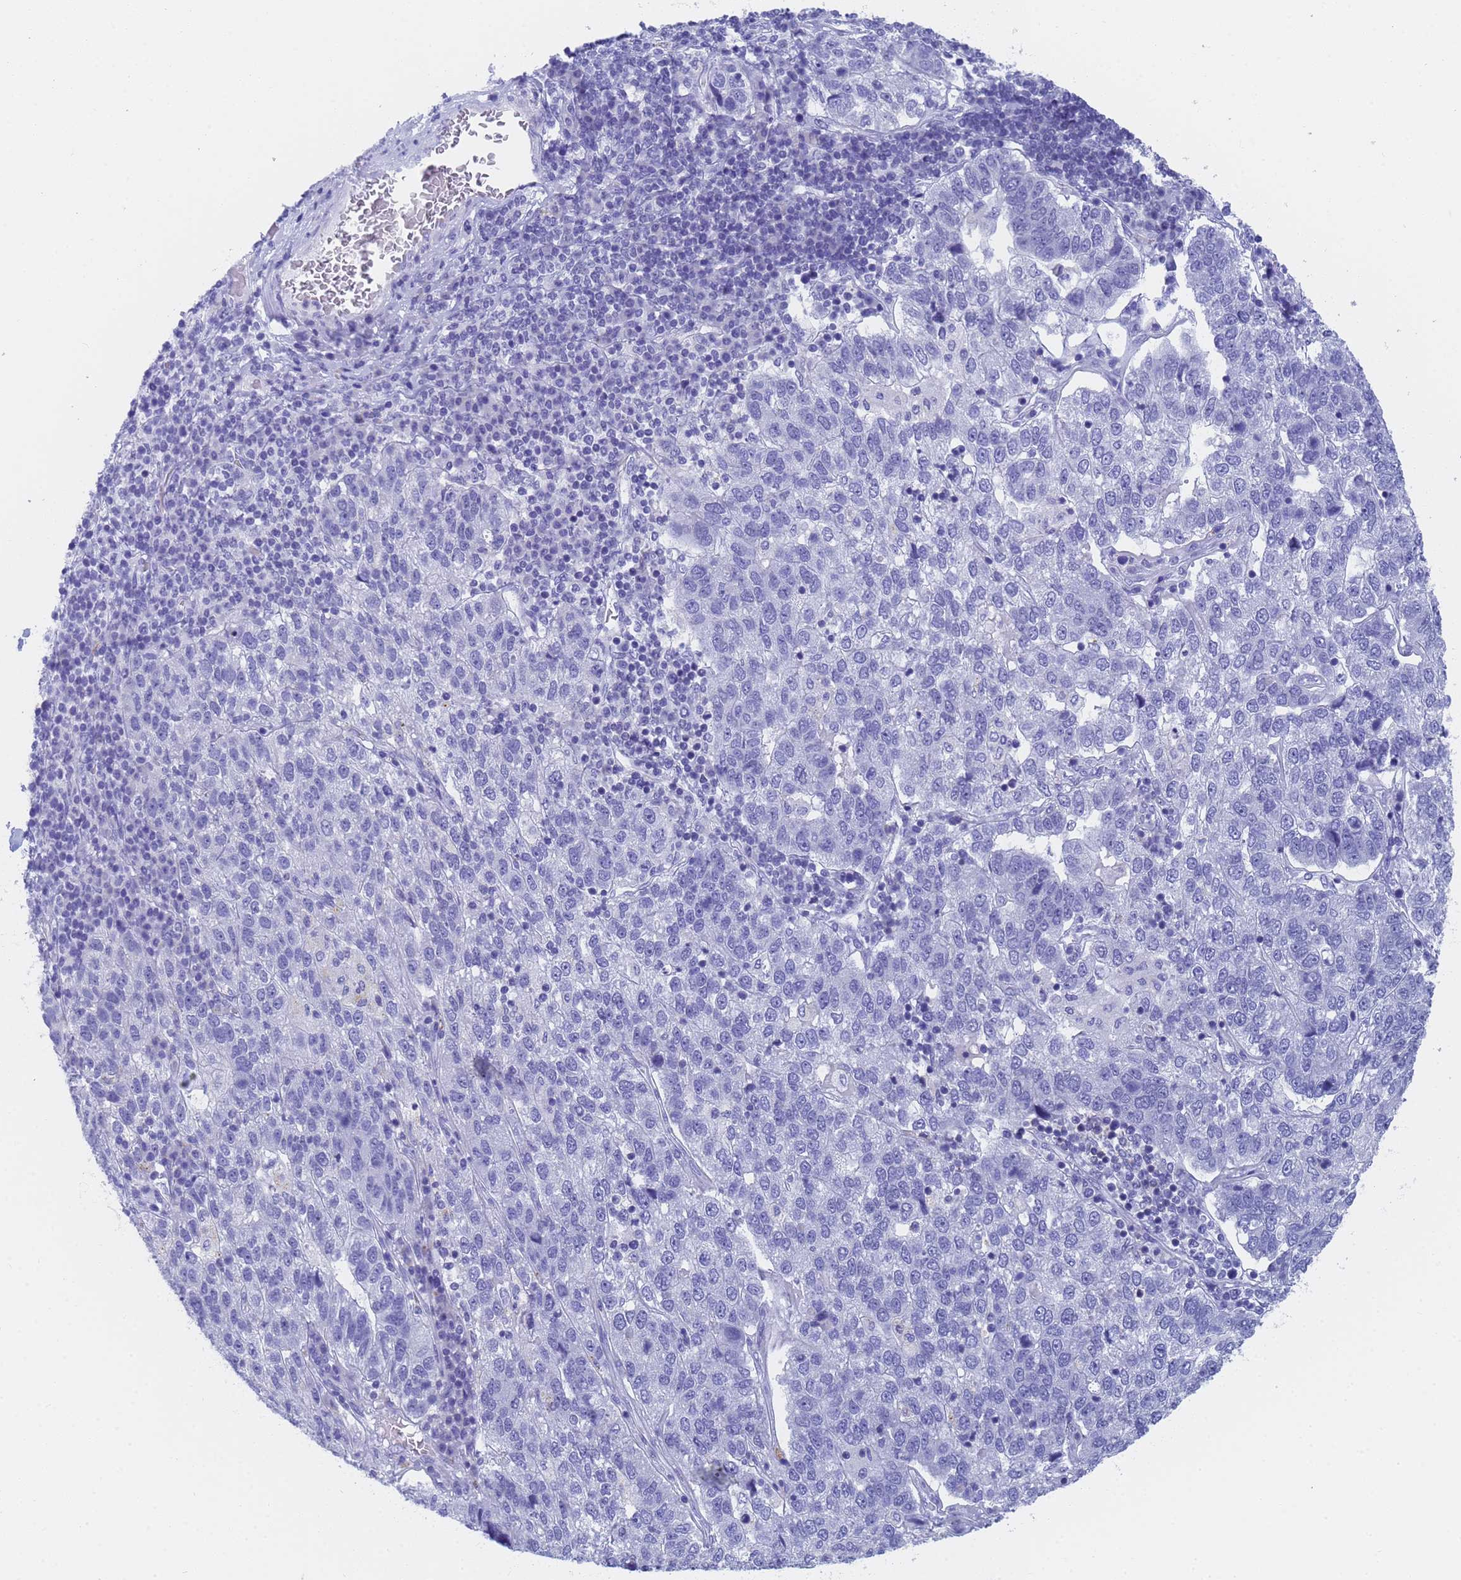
{"staining": {"intensity": "negative", "quantity": "none", "location": "none"}, "tissue": "pancreatic cancer", "cell_type": "Tumor cells", "image_type": "cancer", "snomed": [{"axis": "morphology", "description": "Adenocarcinoma, NOS"}, {"axis": "topography", "description": "Pancreas"}], "caption": "High magnification brightfield microscopy of pancreatic cancer (adenocarcinoma) stained with DAB (3,3'-diaminobenzidine) (brown) and counterstained with hematoxylin (blue): tumor cells show no significant expression.", "gene": "STATH", "patient": {"sex": "female", "age": 61}}